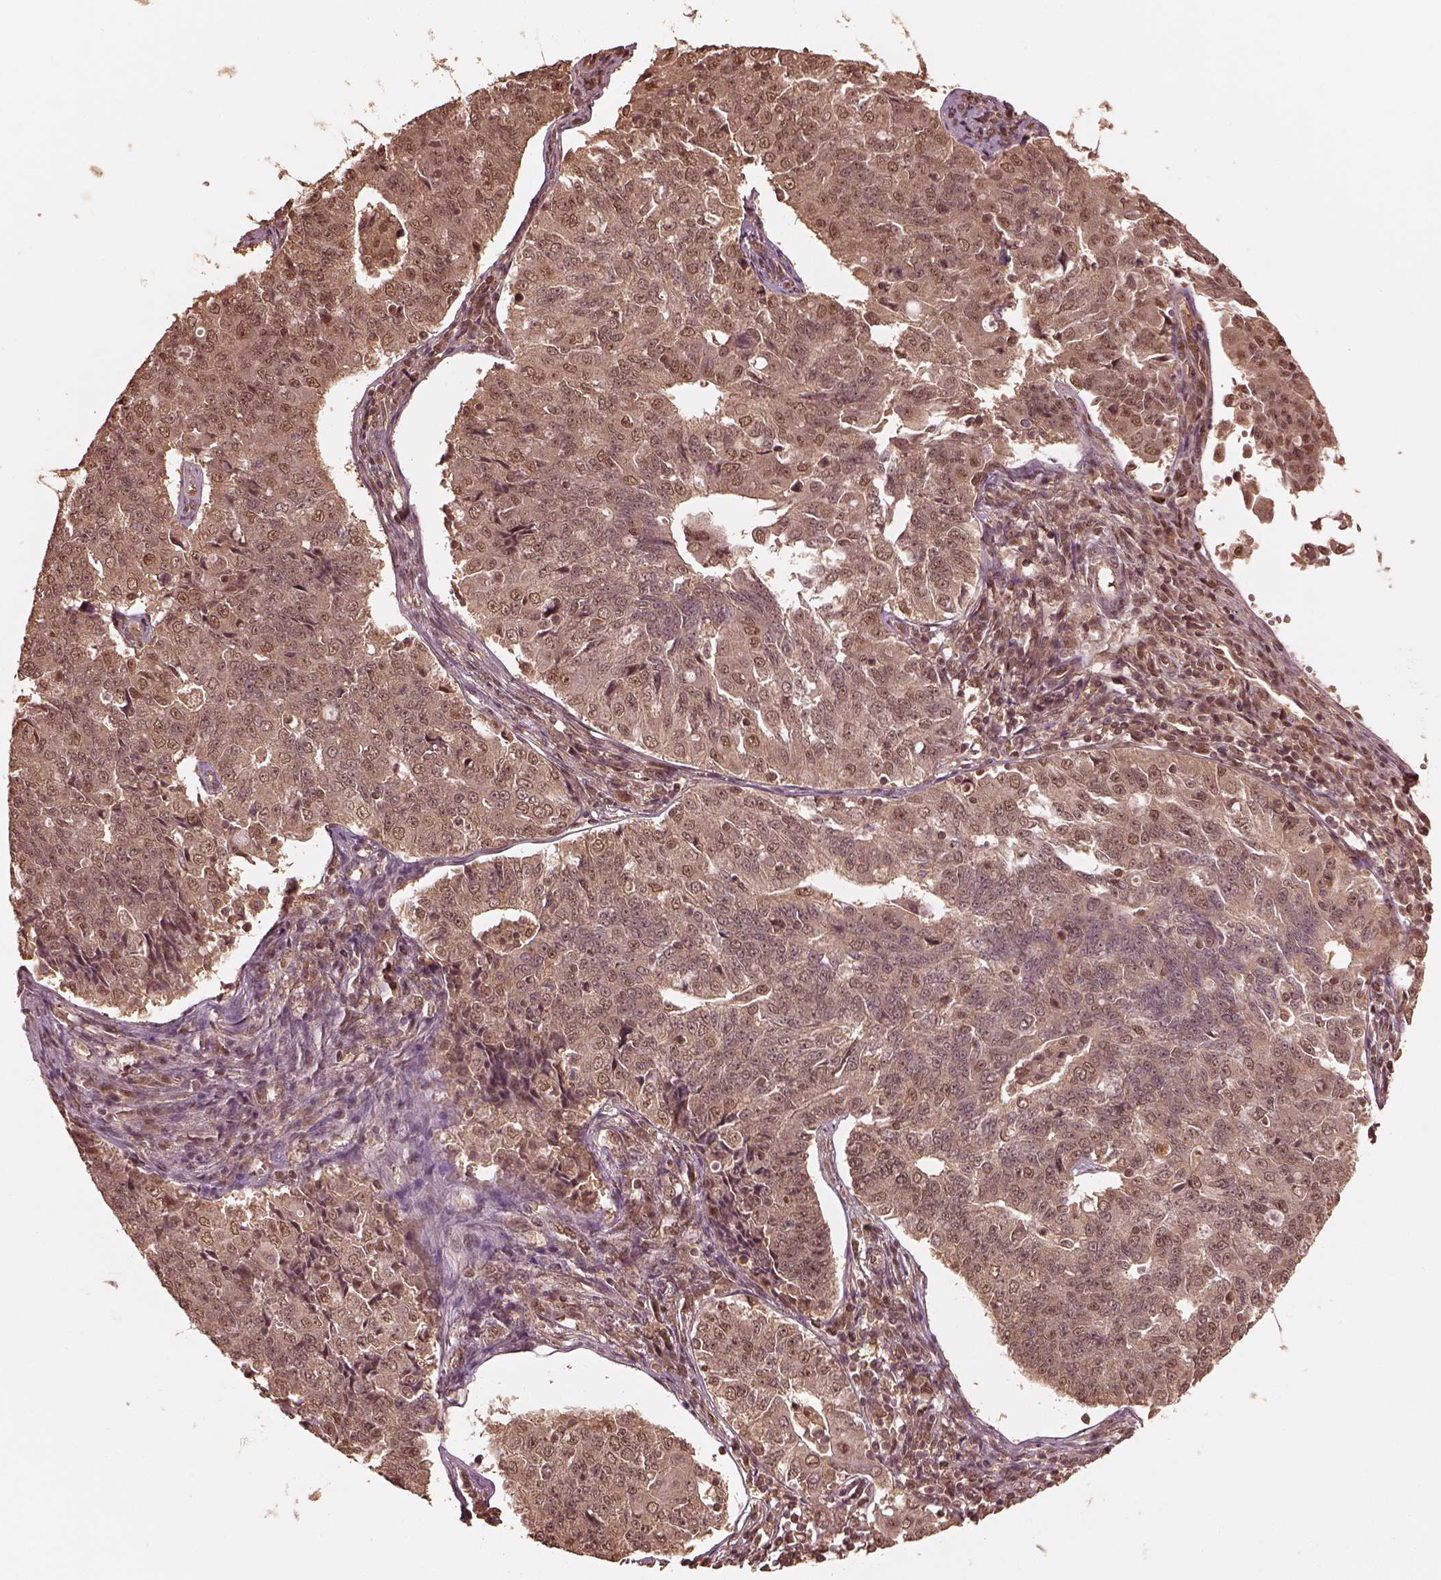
{"staining": {"intensity": "moderate", "quantity": ">75%", "location": "cytoplasmic/membranous,nuclear"}, "tissue": "endometrial cancer", "cell_type": "Tumor cells", "image_type": "cancer", "snomed": [{"axis": "morphology", "description": "Adenocarcinoma, NOS"}, {"axis": "topography", "description": "Endometrium"}], "caption": "The image displays staining of endometrial cancer (adenocarcinoma), revealing moderate cytoplasmic/membranous and nuclear protein positivity (brown color) within tumor cells.", "gene": "PSMC5", "patient": {"sex": "female", "age": 43}}